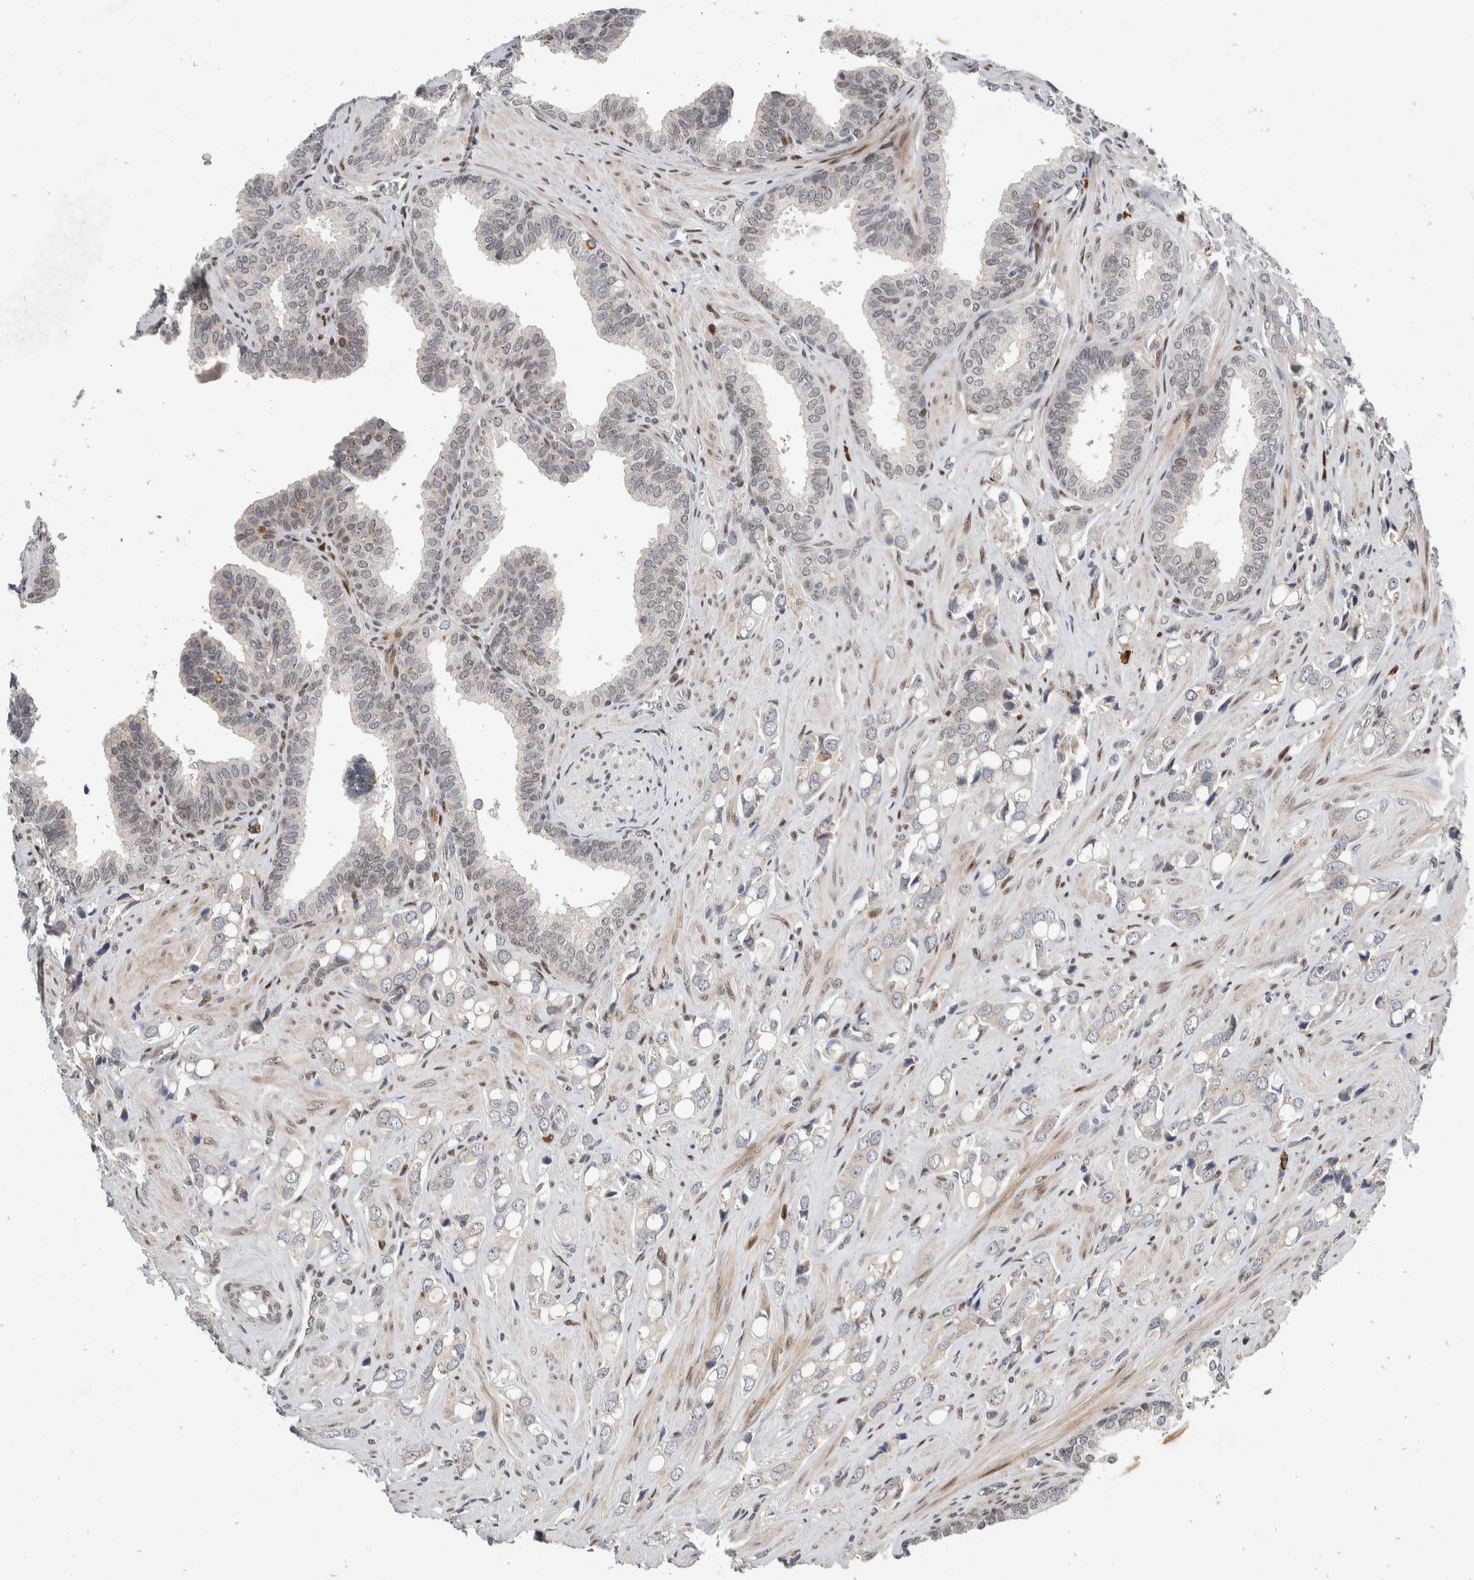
{"staining": {"intensity": "weak", "quantity": "<25%", "location": "cytoplasmic/membranous"}, "tissue": "prostate cancer", "cell_type": "Tumor cells", "image_type": "cancer", "snomed": [{"axis": "morphology", "description": "Adenocarcinoma, High grade"}, {"axis": "topography", "description": "Prostate"}], "caption": "This is an IHC photomicrograph of human prostate high-grade adenocarcinoma. There is no positivity in tumor cells.", "gene": "ZNF703", "patient": {"sex": "male", "age": 52}}